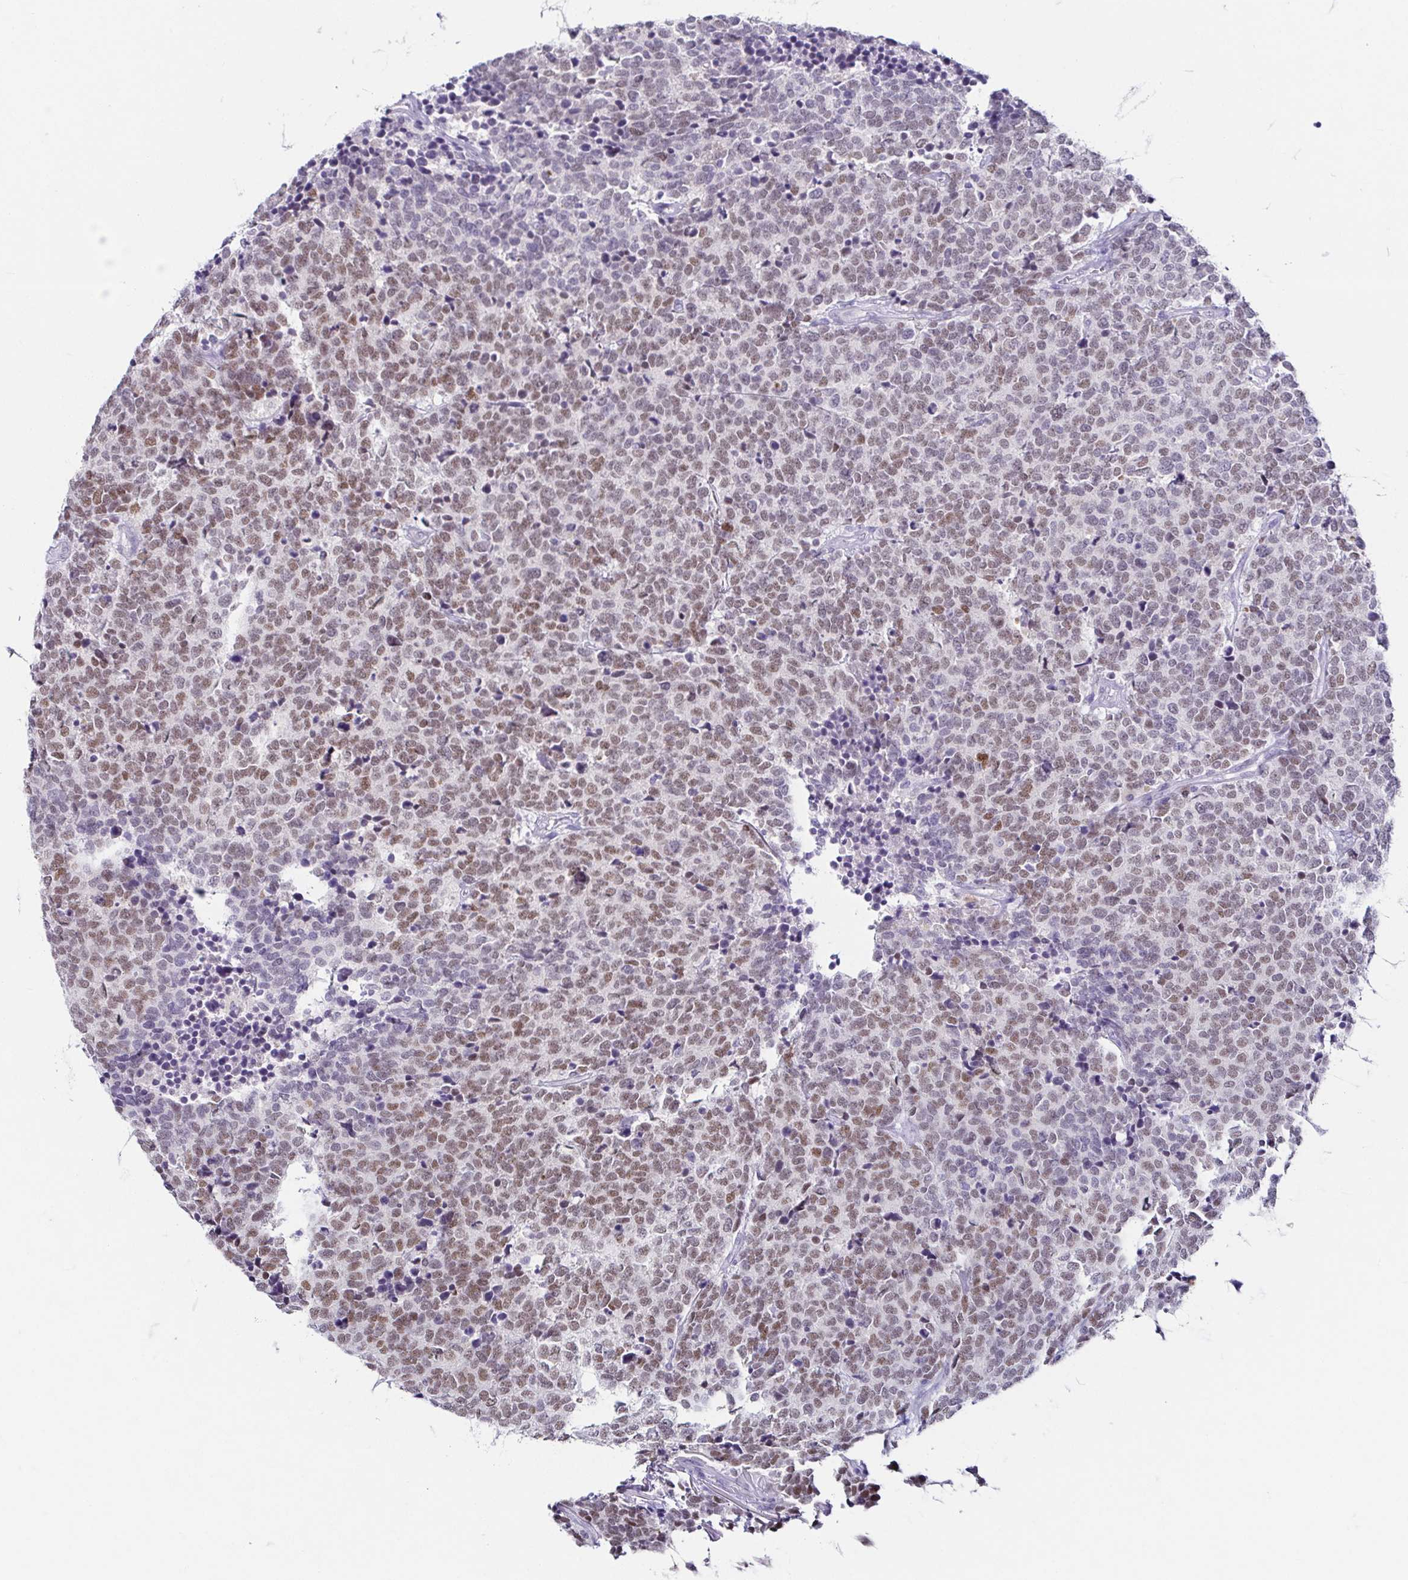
{"staining": {"intensity": "moderate", "quantity": ">75%", "location": "nuclear"}, "tissue": "carcinoid", "cell_type": "Tumor cells", "image_type": "cancer", "snomed": [{"axis": "morphology", "description": "Carcinoid, malignant, NOS"}, {"axis": "topography", "description": "Skin"}], "caption": "This is an image of immunohistochemistry (IHC) staining of carcinoid, which shows moderate expression in the nuclear of tumor cells.", "gene": "TP73", "patient": {"sex": "female", "age": 79}}